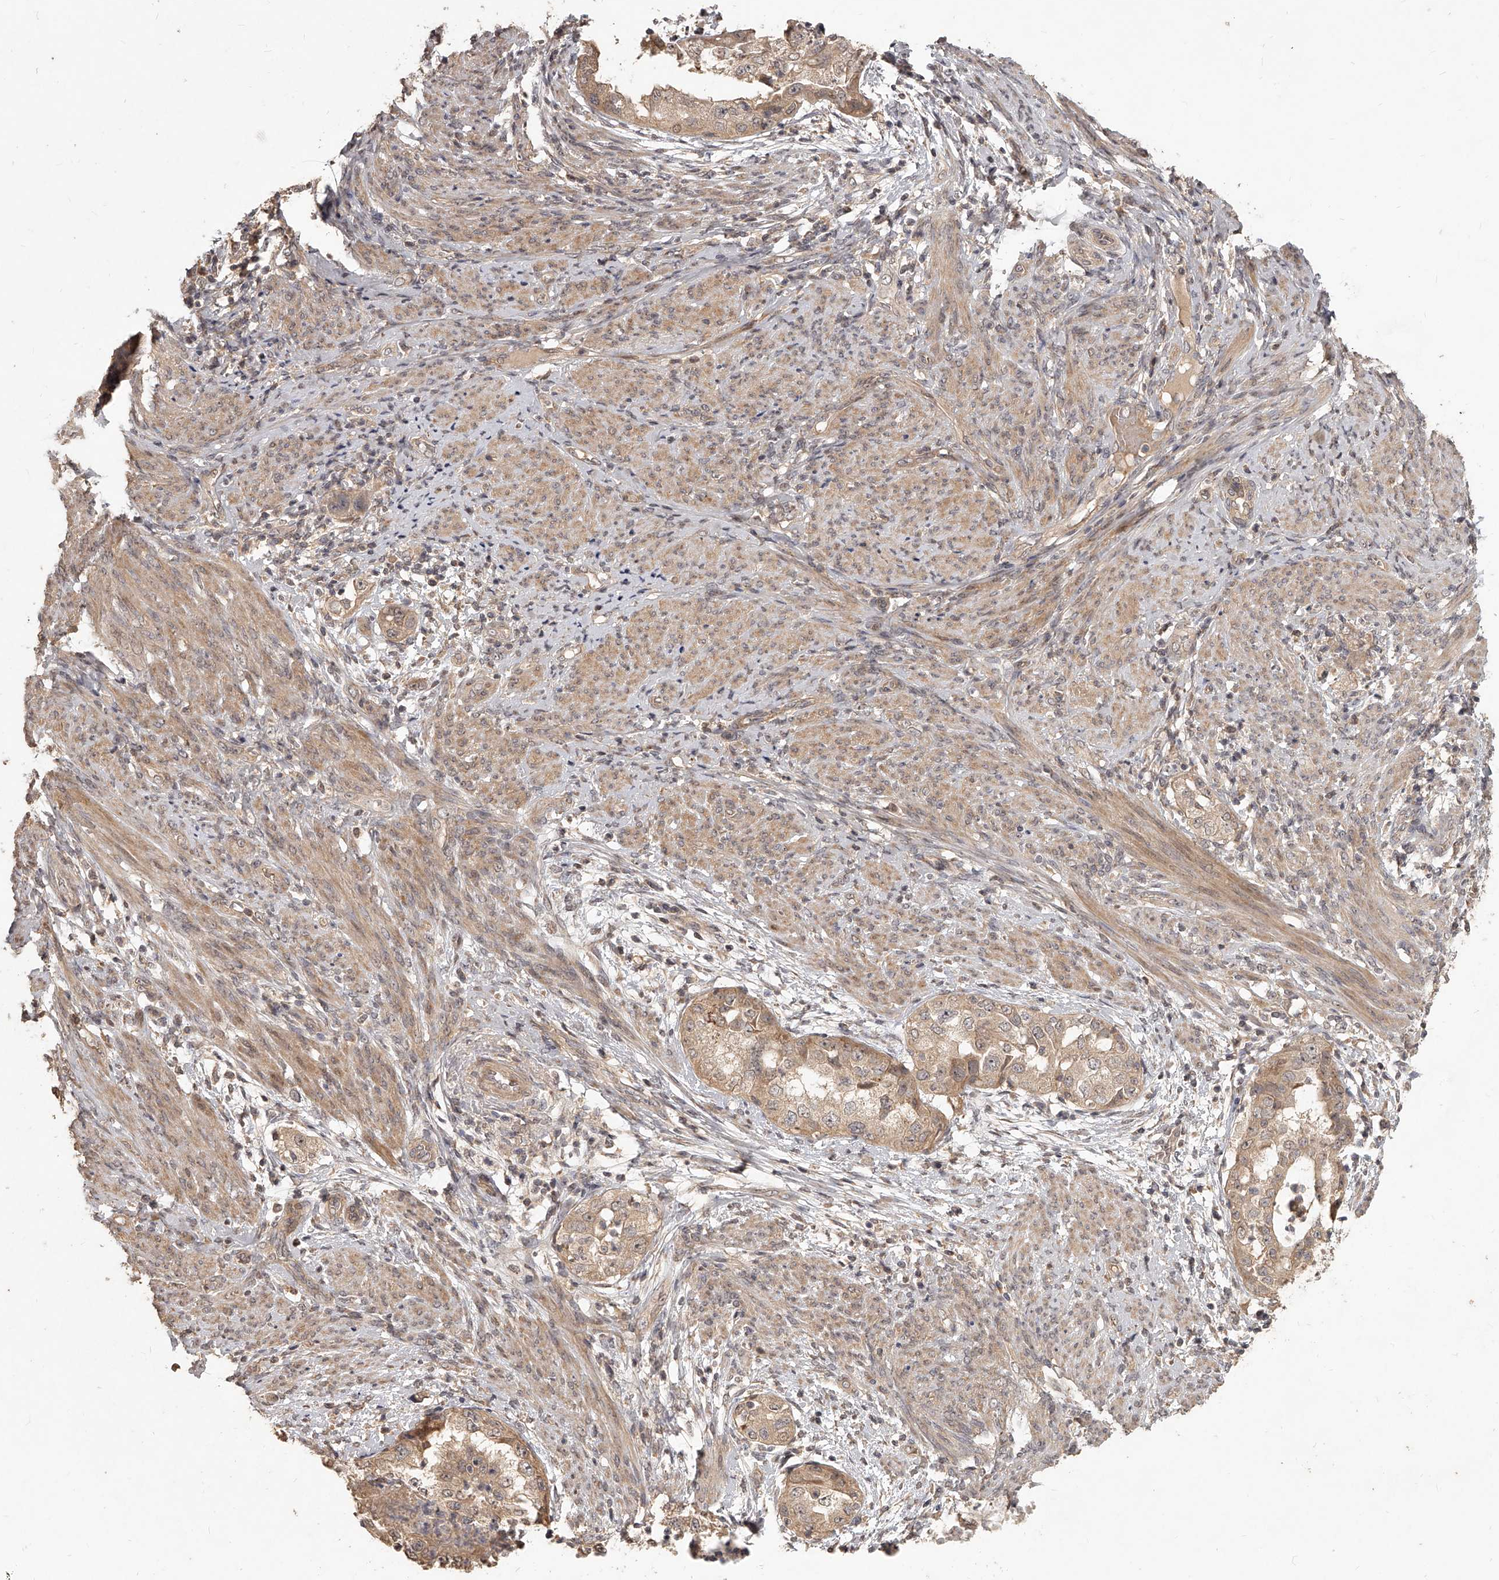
{"staining": {"intensity": "weak", "quantity": ">75%", "location": "cytoplasmic/membranous"}, "tissue": "endometrial cancer", "cell_type": "Tumor cells", "image_type": "cancer", "snomed": [{"axis": "morphology", "description": "Adenocarcinoma, NOS"}, {"axis": "topography", "description": "Endometrium"}], "caption": "Protein expression analysis of human adenocarcinoma (endometrial) reveals weak cytoplasmic/membranous expression in approximately >75% of tumor cells.", "gene": "SLC37A1", "patient": {"sex": "female", "age": 85}}